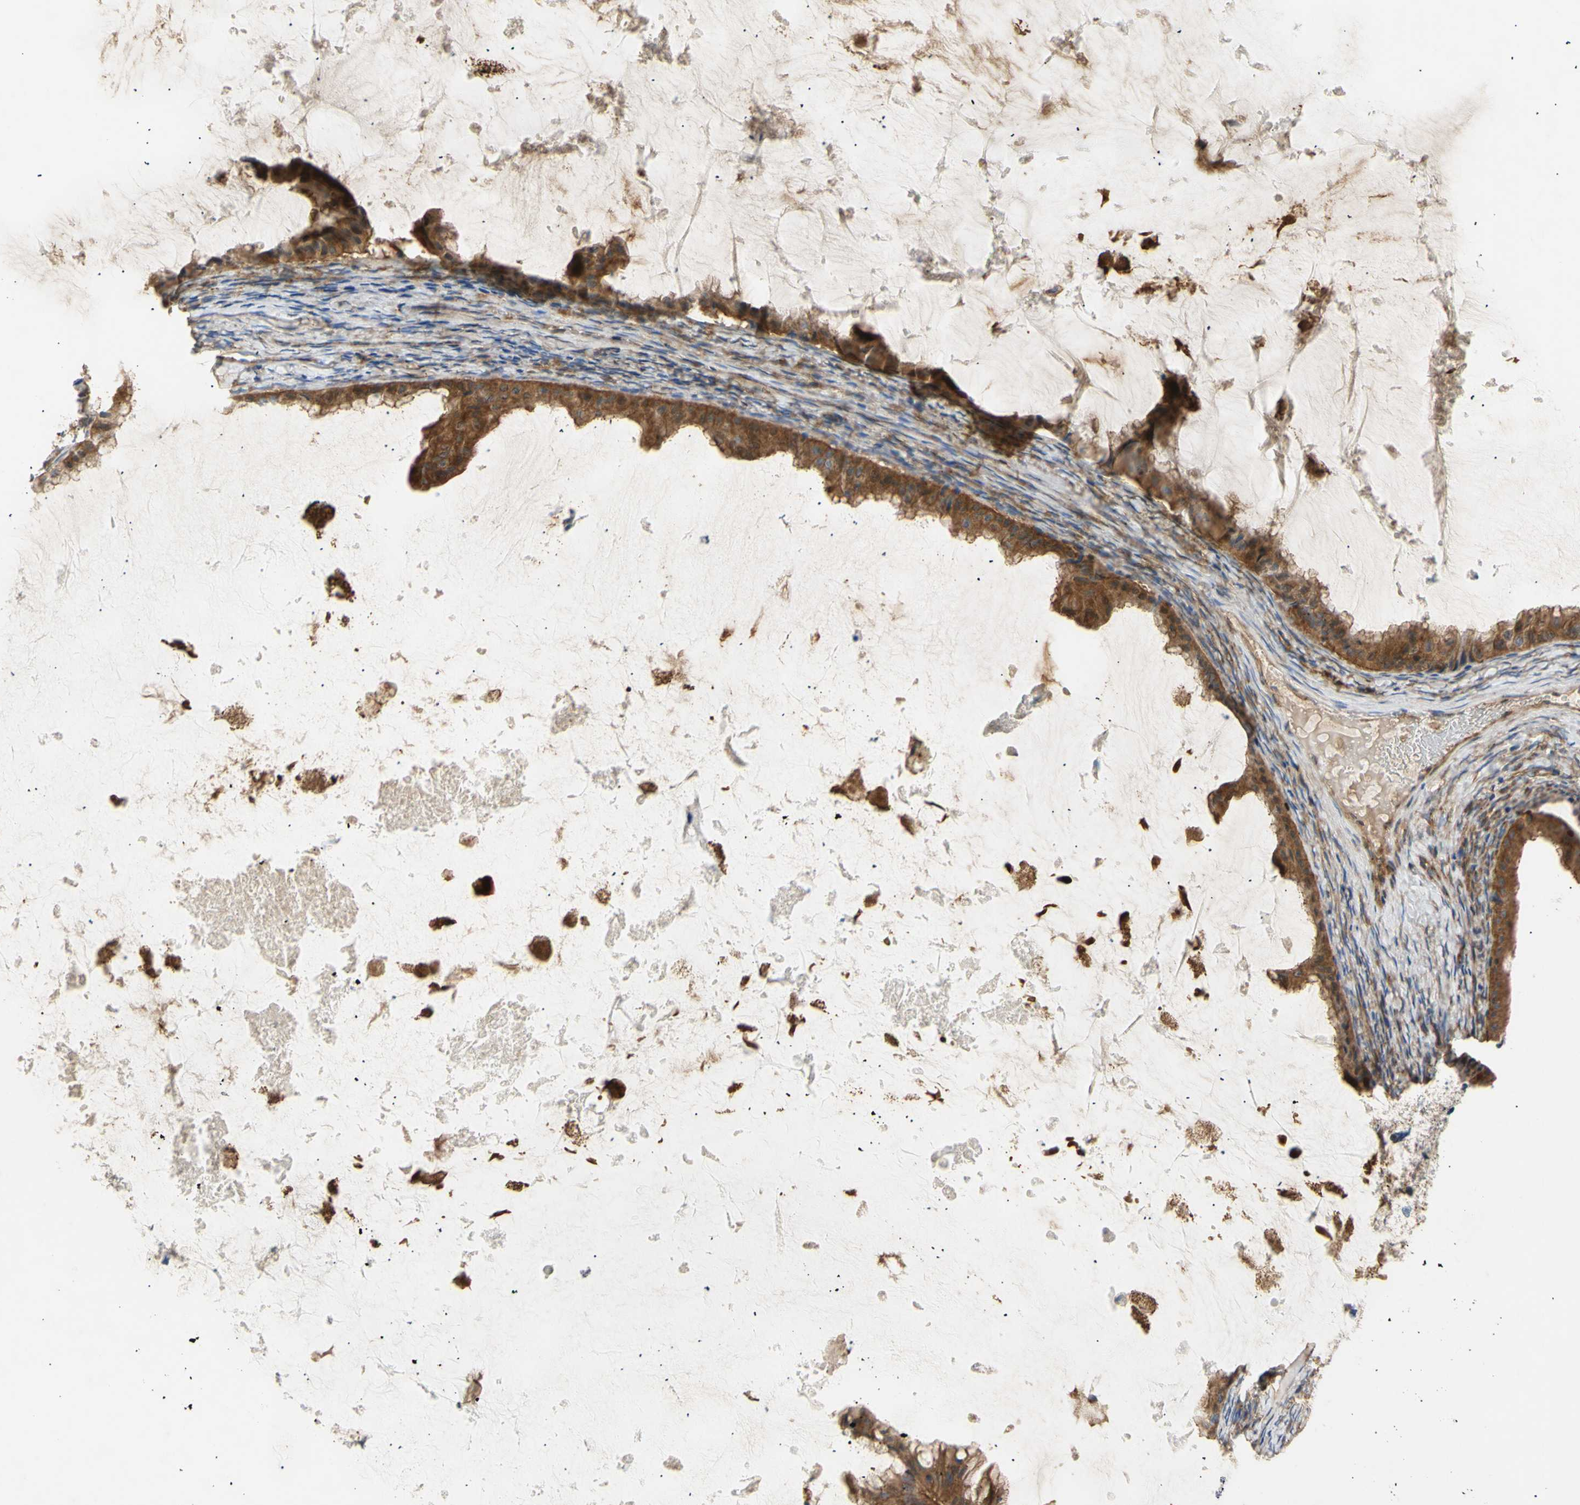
{"staining": {"intensity": "strong", "quantity": ">75%", "location": "cytoplasmic/membranous"}, "tissue": "ovarian cancer", "cell_type": "Tumor cells", "image_type": "cancer", "snomed": [{"axis": "morphology", "description": "Cystadenocarcinoma, mucinous, NOS"}, {"axis": "topography", "description": "Ovary"}], "caption": "An immunohistochemistry histopathology image of tumor tissue is shown. Protein staining in brown shows strong cytoplasmic/membranous positivity in ovarian mucinous cystadenocarcinoma within tumor cells. The protein is shown in brown color, while the nuclei are stained blue.", "gene": "TUBG2", "patient": {"sex": "female", "age": 61}}